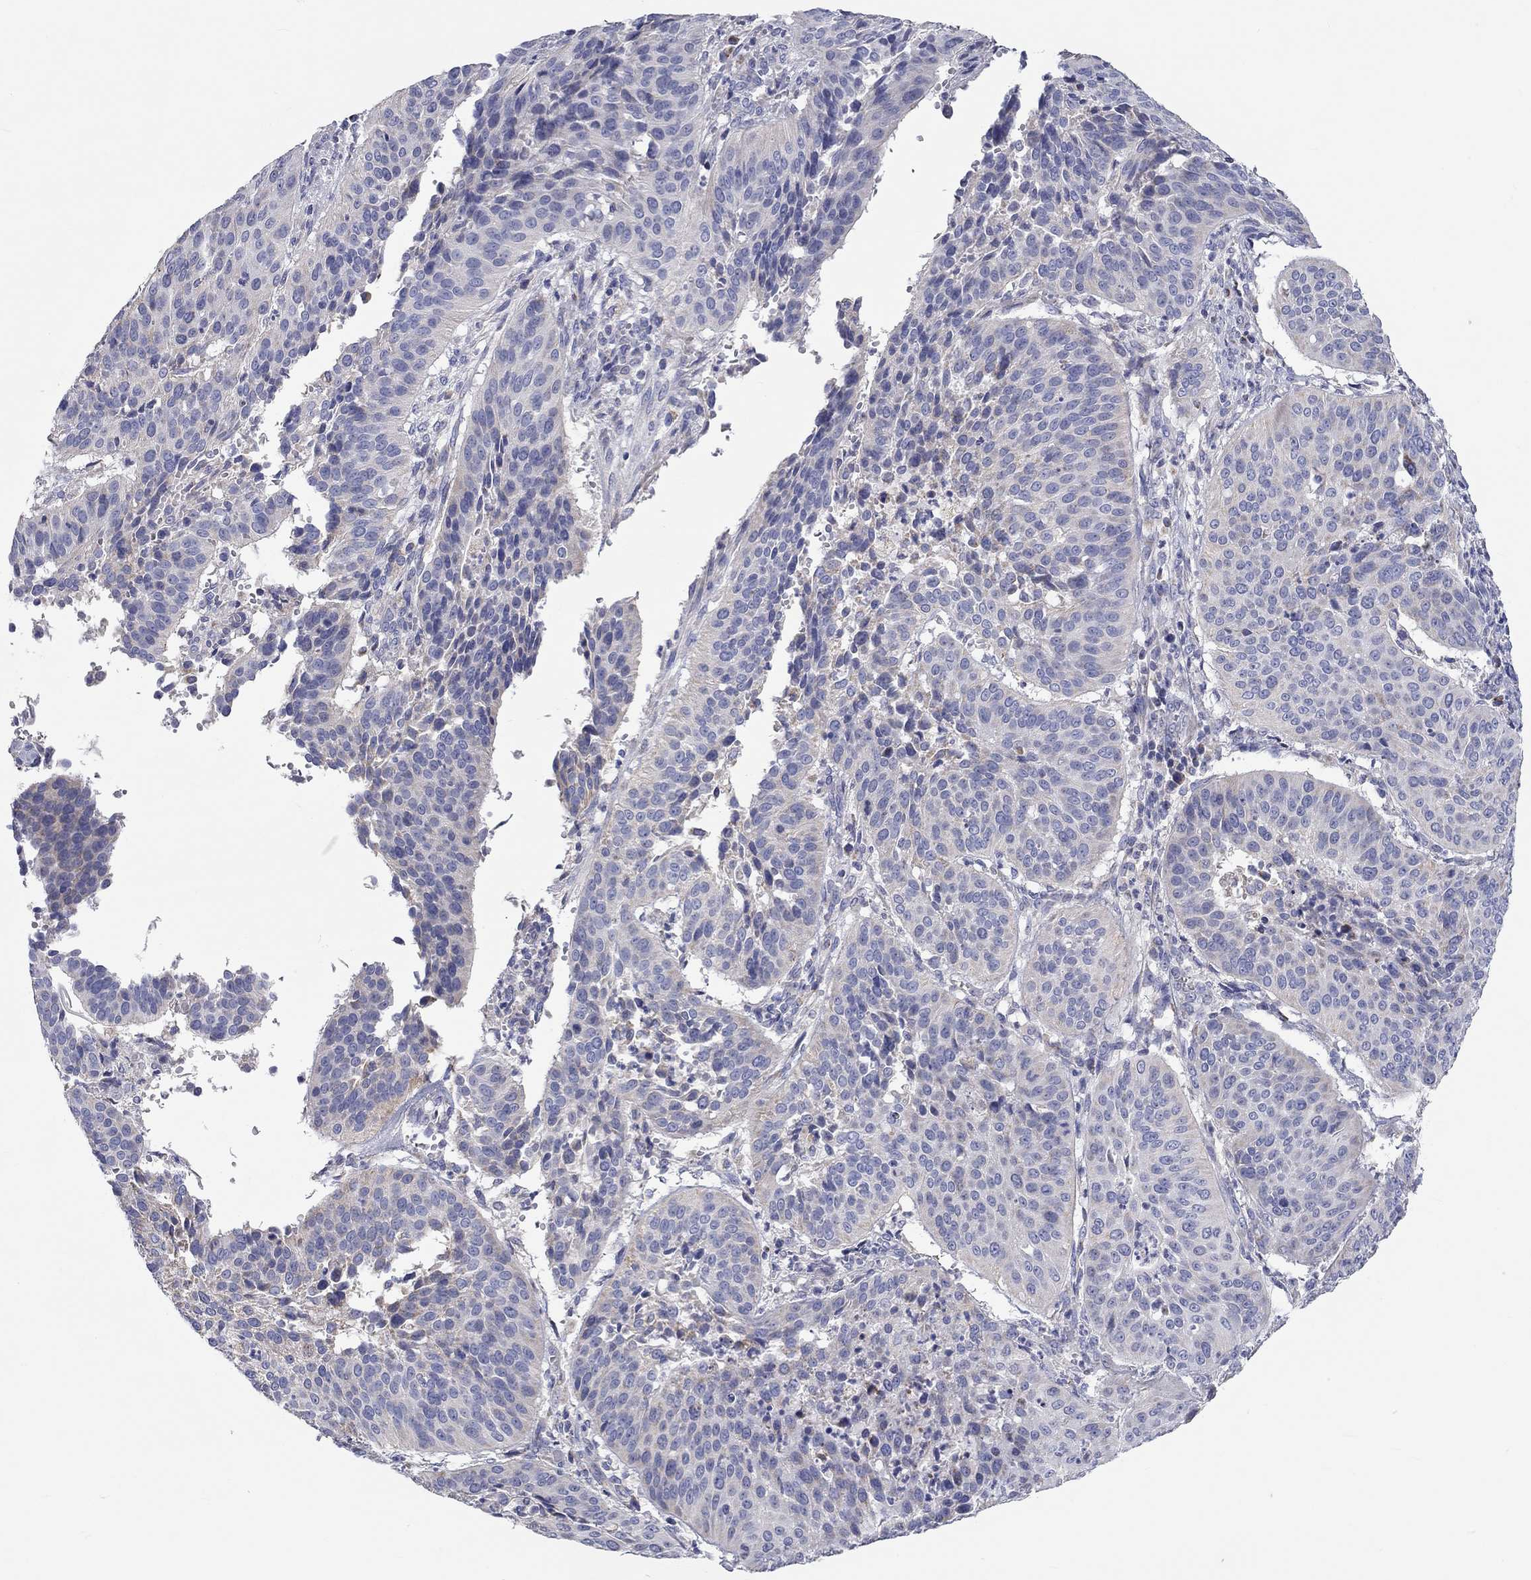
{"staining": {"intensity": "negative", "quantity": "none", "location": "none"}, "tissue": "cervical cancer", "cell_type": "Tumor cells", "image_type": "cancer", "snomed": [{"axis": "morphology", "description": "Normal tissue, NOS"}, {"axis": "morphology", "description": "Squamous cell carcinoma, NOS"}, {"axis": "topography", "description": "Cervix"}], "caption": "Immunohistochemistry (IHC) photomicrograph of neoplastic tissue: human cervical cancer (squamous cell carcinoma) stained with DAB displays no significant protein staining in tumor cells.", "gene": "RCAN1", "patient": {"sex": "female", "age": 39}}